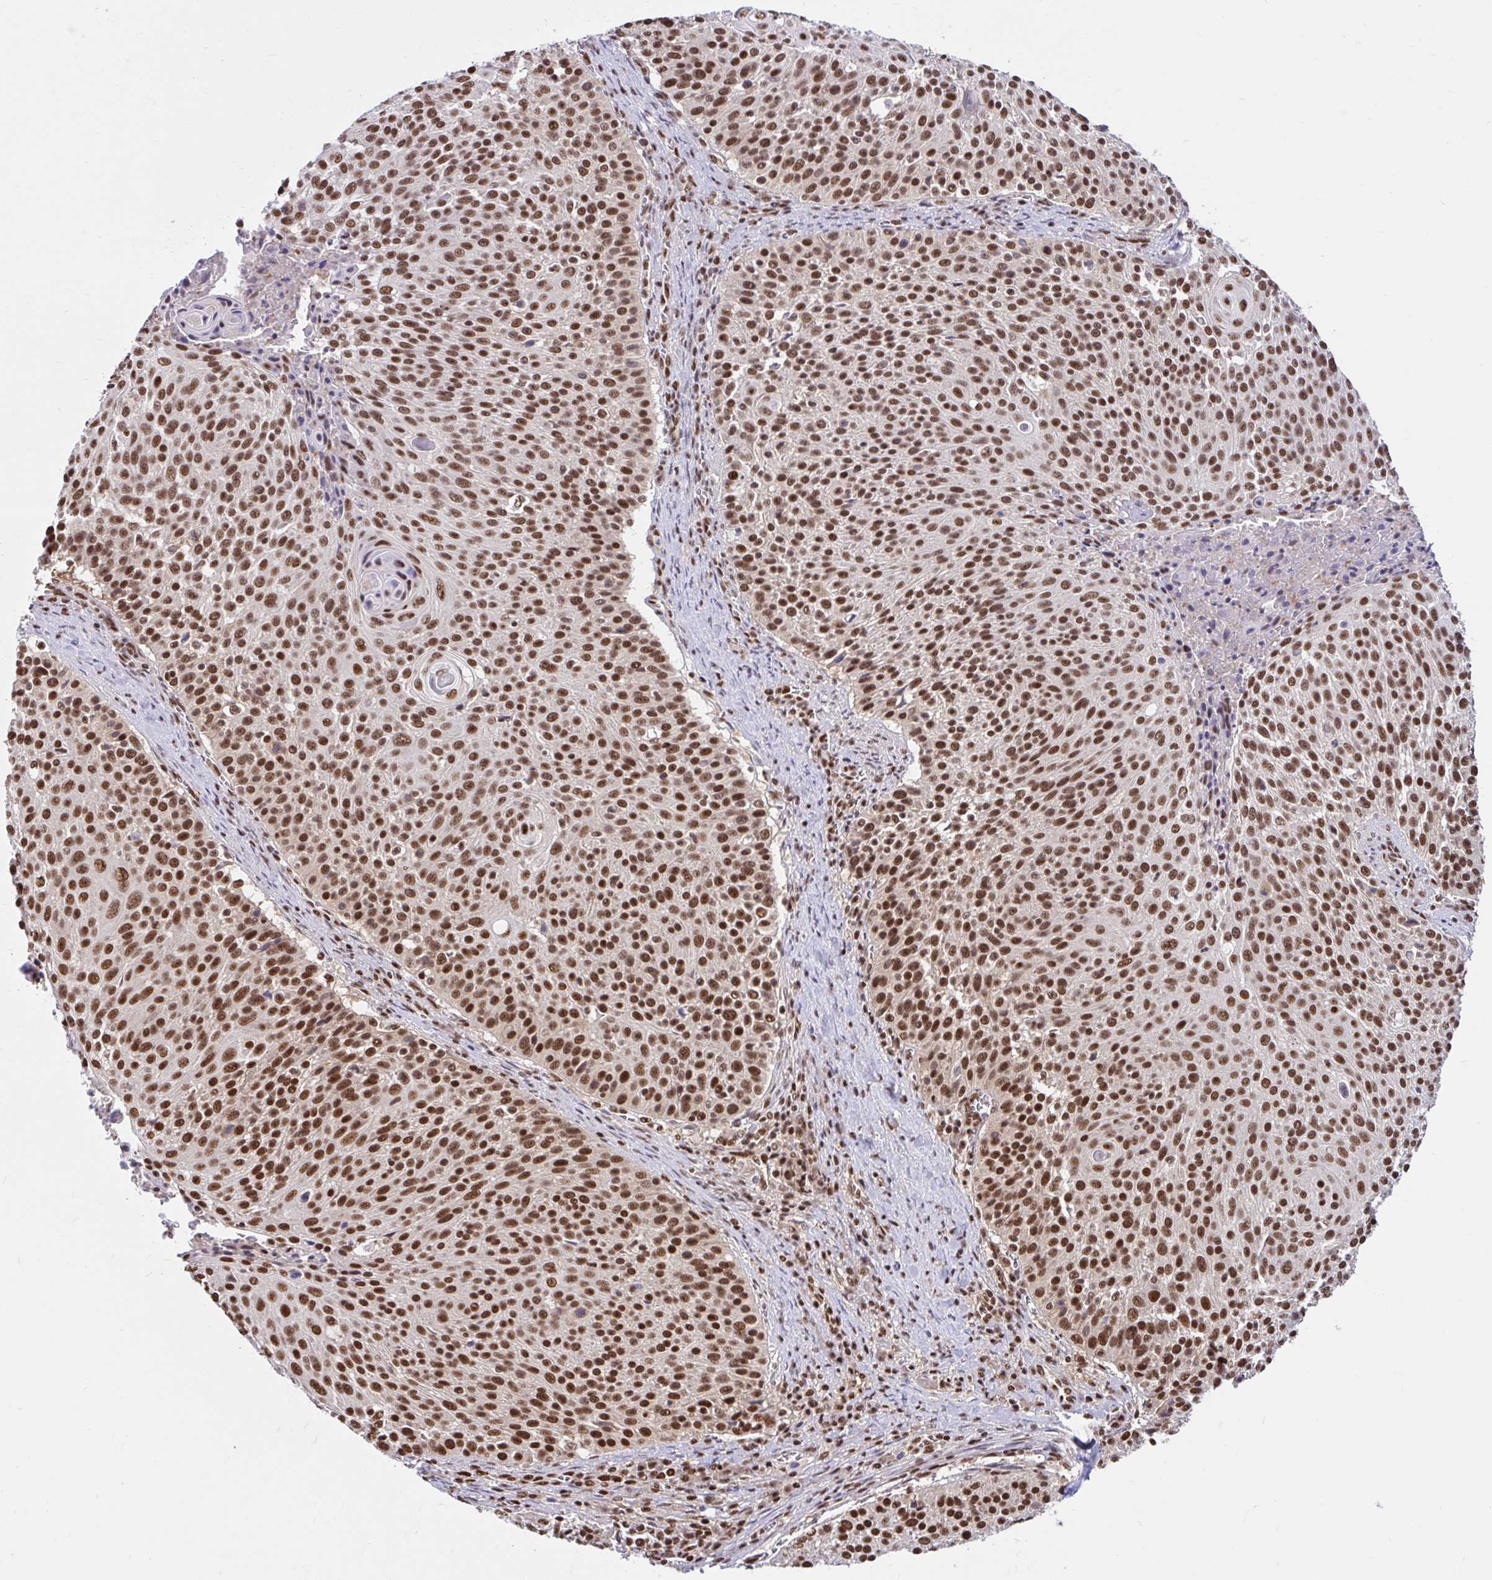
{"staining": {"intensity": "strong", "quantity": ">75%", "location": "nuclear"}, "tissue": "cervical cancer", "cell_type": "Tumor cells", "image_type": "cancer", "snomed": [{"axis": "morphology", "description": "Squamous cell carcinoma, NOS"}, {"axis": "topography", "description": "Cervix"}], "caption": "Brown immunohistochemical staining in human cervical cancer demonstrates strong nuclear positivity in approximately >75% of tumor cells.", "gene": "ABCA9", "patient": {"sex": "female", "age": 31}}